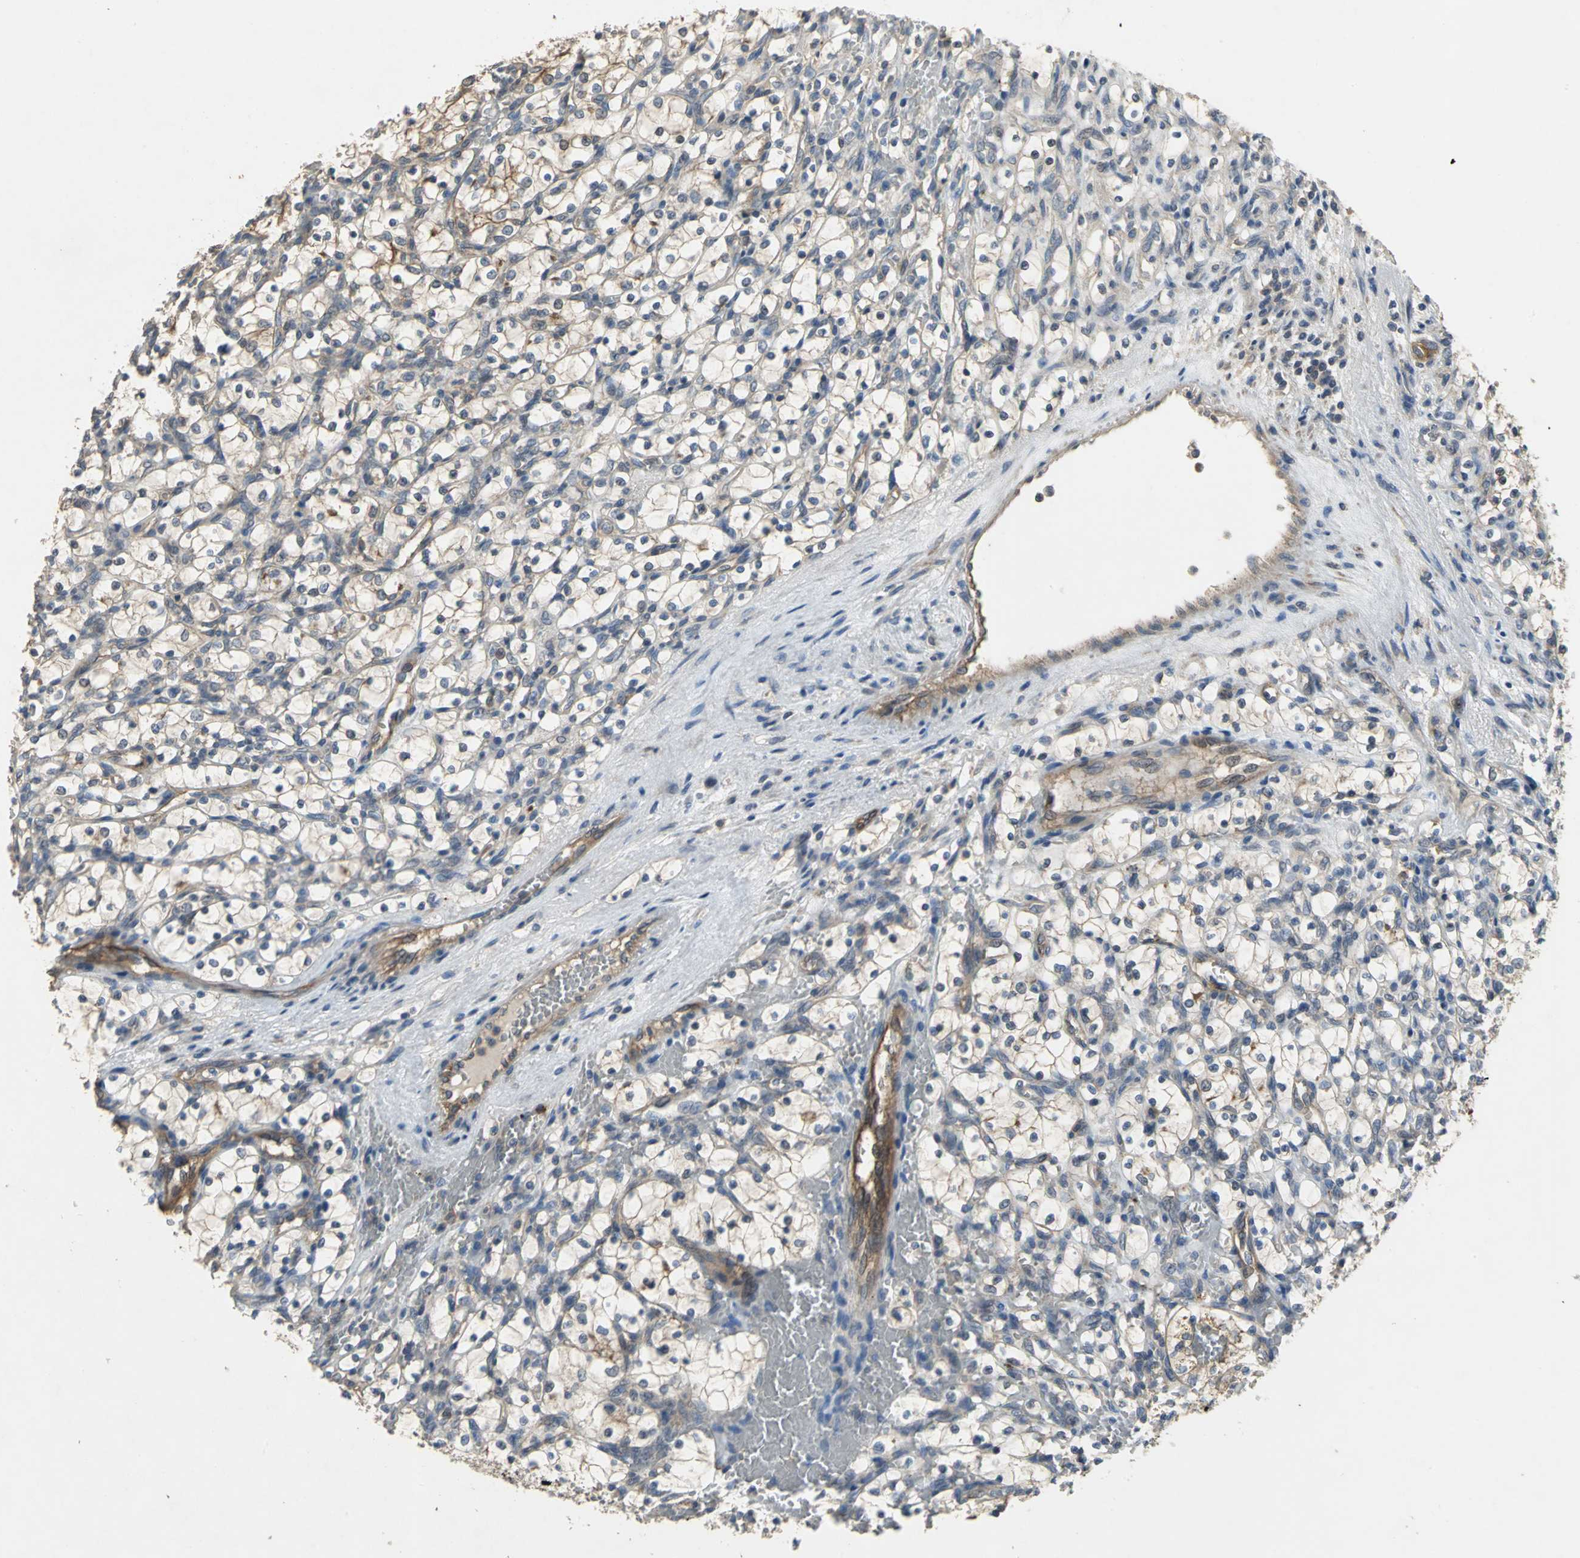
{"staining": {"intensity": "moderate", "quantity": "25%-75%", "location": "cytoplasmic/membranous"}, "tissue": "renal cancer", "cell_type": "Tumor cells", "image_type": "cancer", "snomed": [{"axis": "morphology", "description": "Adenocarcinoma, NOS"}, {"axis": "topography", "description": "Kidney"}], "caption": "Protein staining of renal cancer (adenocarcinoma) tissue demonstrates moderate cytoplasmic/membranous expression in about 25%-75% of tumor cells.", "gene": "MET", "patient": {"sex": "female", "age": 69}}